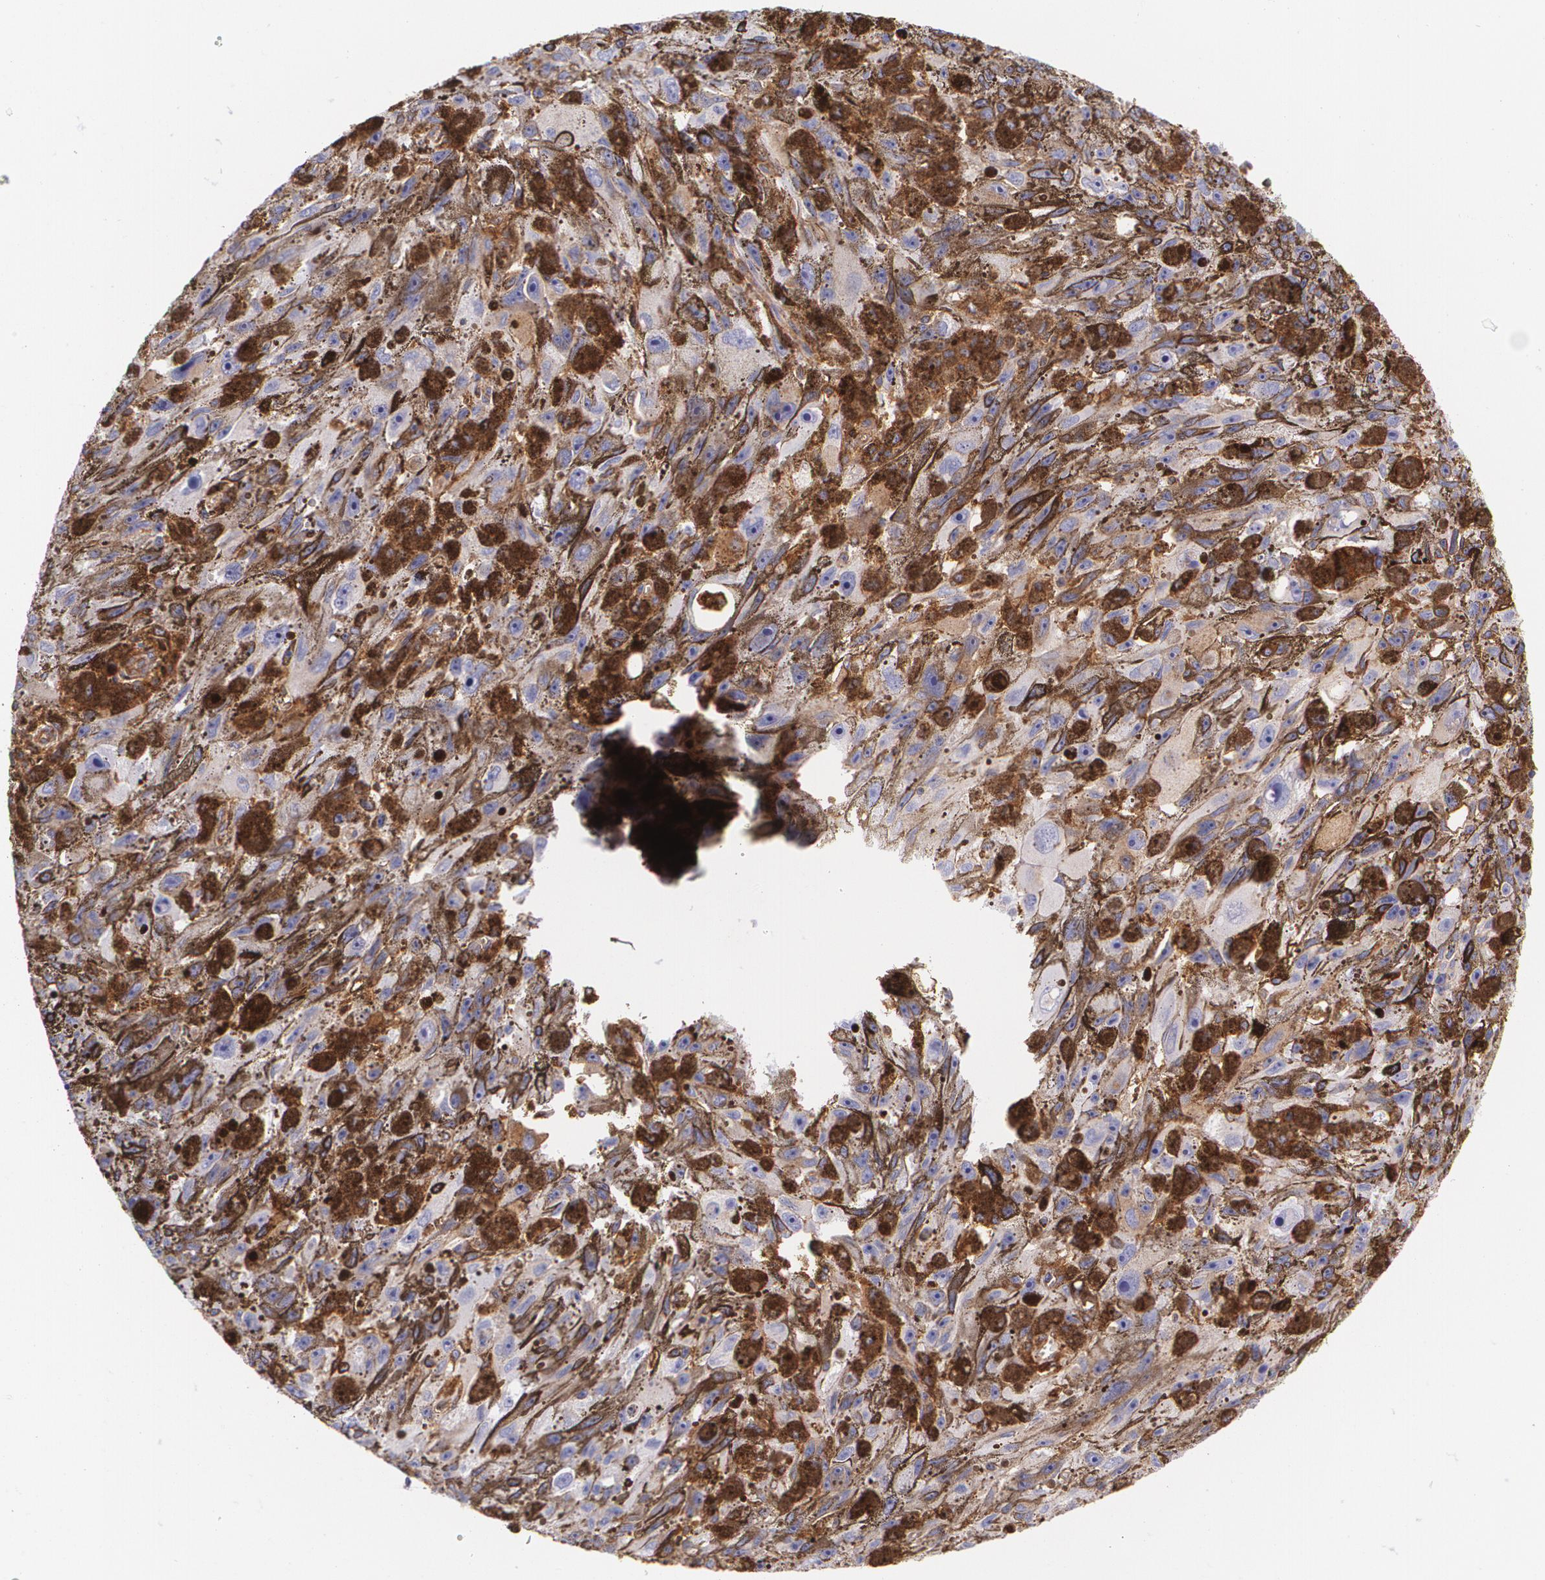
{"staining": {"intensity": "negative", "quantity": "none", "location": "none"}, "tissue": "melanoma", "cell_type": "Tumor cells", "image_type": "cancer", "snomed": [{"axis": "morphology", "description": "Malignant melanoma, NOS"}, {"axis": "topography", "description": "Skin"}], "caption": "Melanoma stained for a protein using IHC displays no expression tumor cells.", "gene": "B2M", "patient": {"sex": "female", "age": 104}}